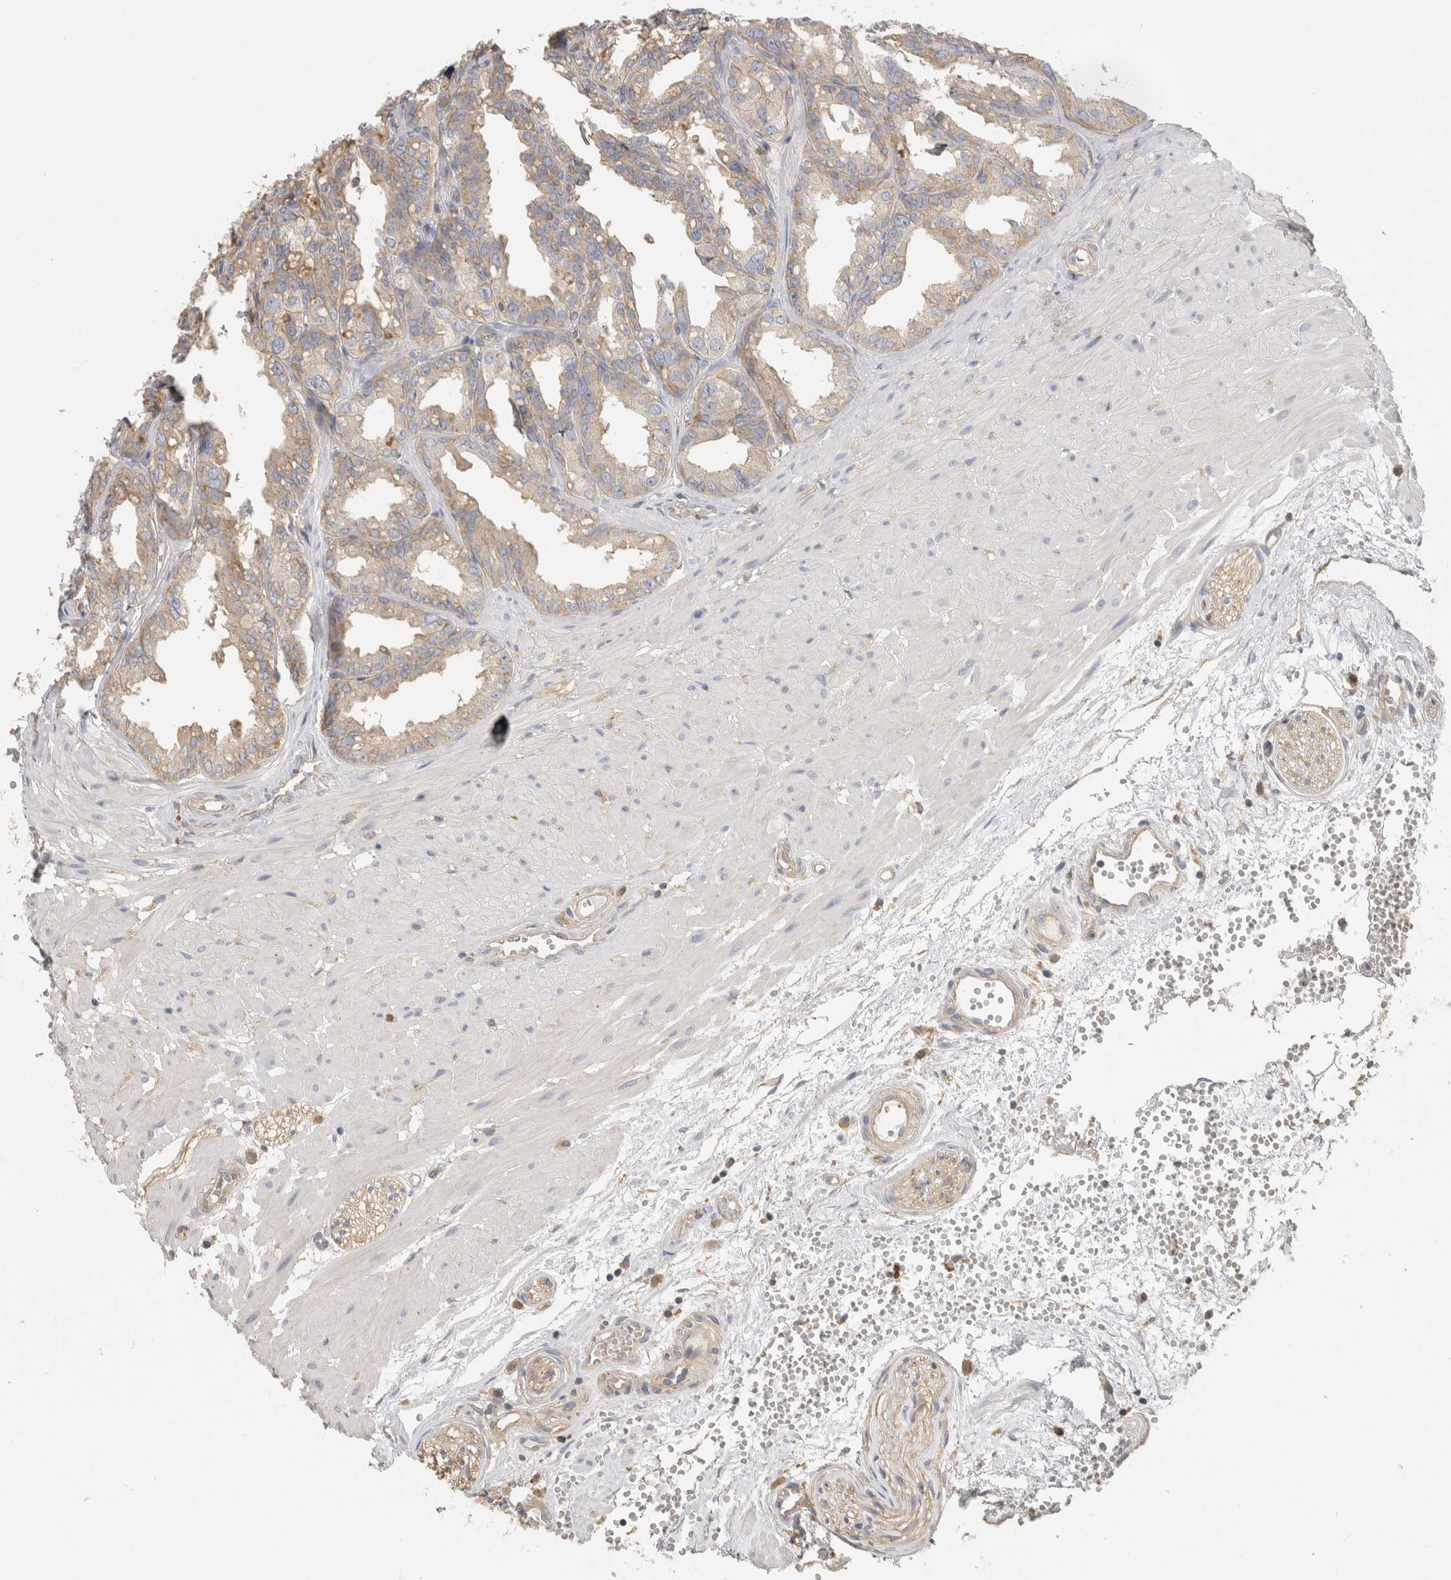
{"staining": {"intensity": "moderate", "quantity": ">75%", "location": "cytoplasmic/membranous"}, "tissue": "seminal vesicle", "cell_type": "Glandular cells", "image_type": "normal", "snomed": [{"axis": "morphology", "description": "Normal tissue, NOS"}, {"axis": "topography", "description": "Prostate"}, {"axis": "topography", "description": "Seminal veicle"}], "caption": "This image reveals immunohistochemistry staining of unremarkable human seminal vesicle, with medium moderate cytoplasmic/membranous positivity in approximately >75% of glandular cells.", "gene": "CHMP6", "patient": {"sex": "male", "age": 51}}